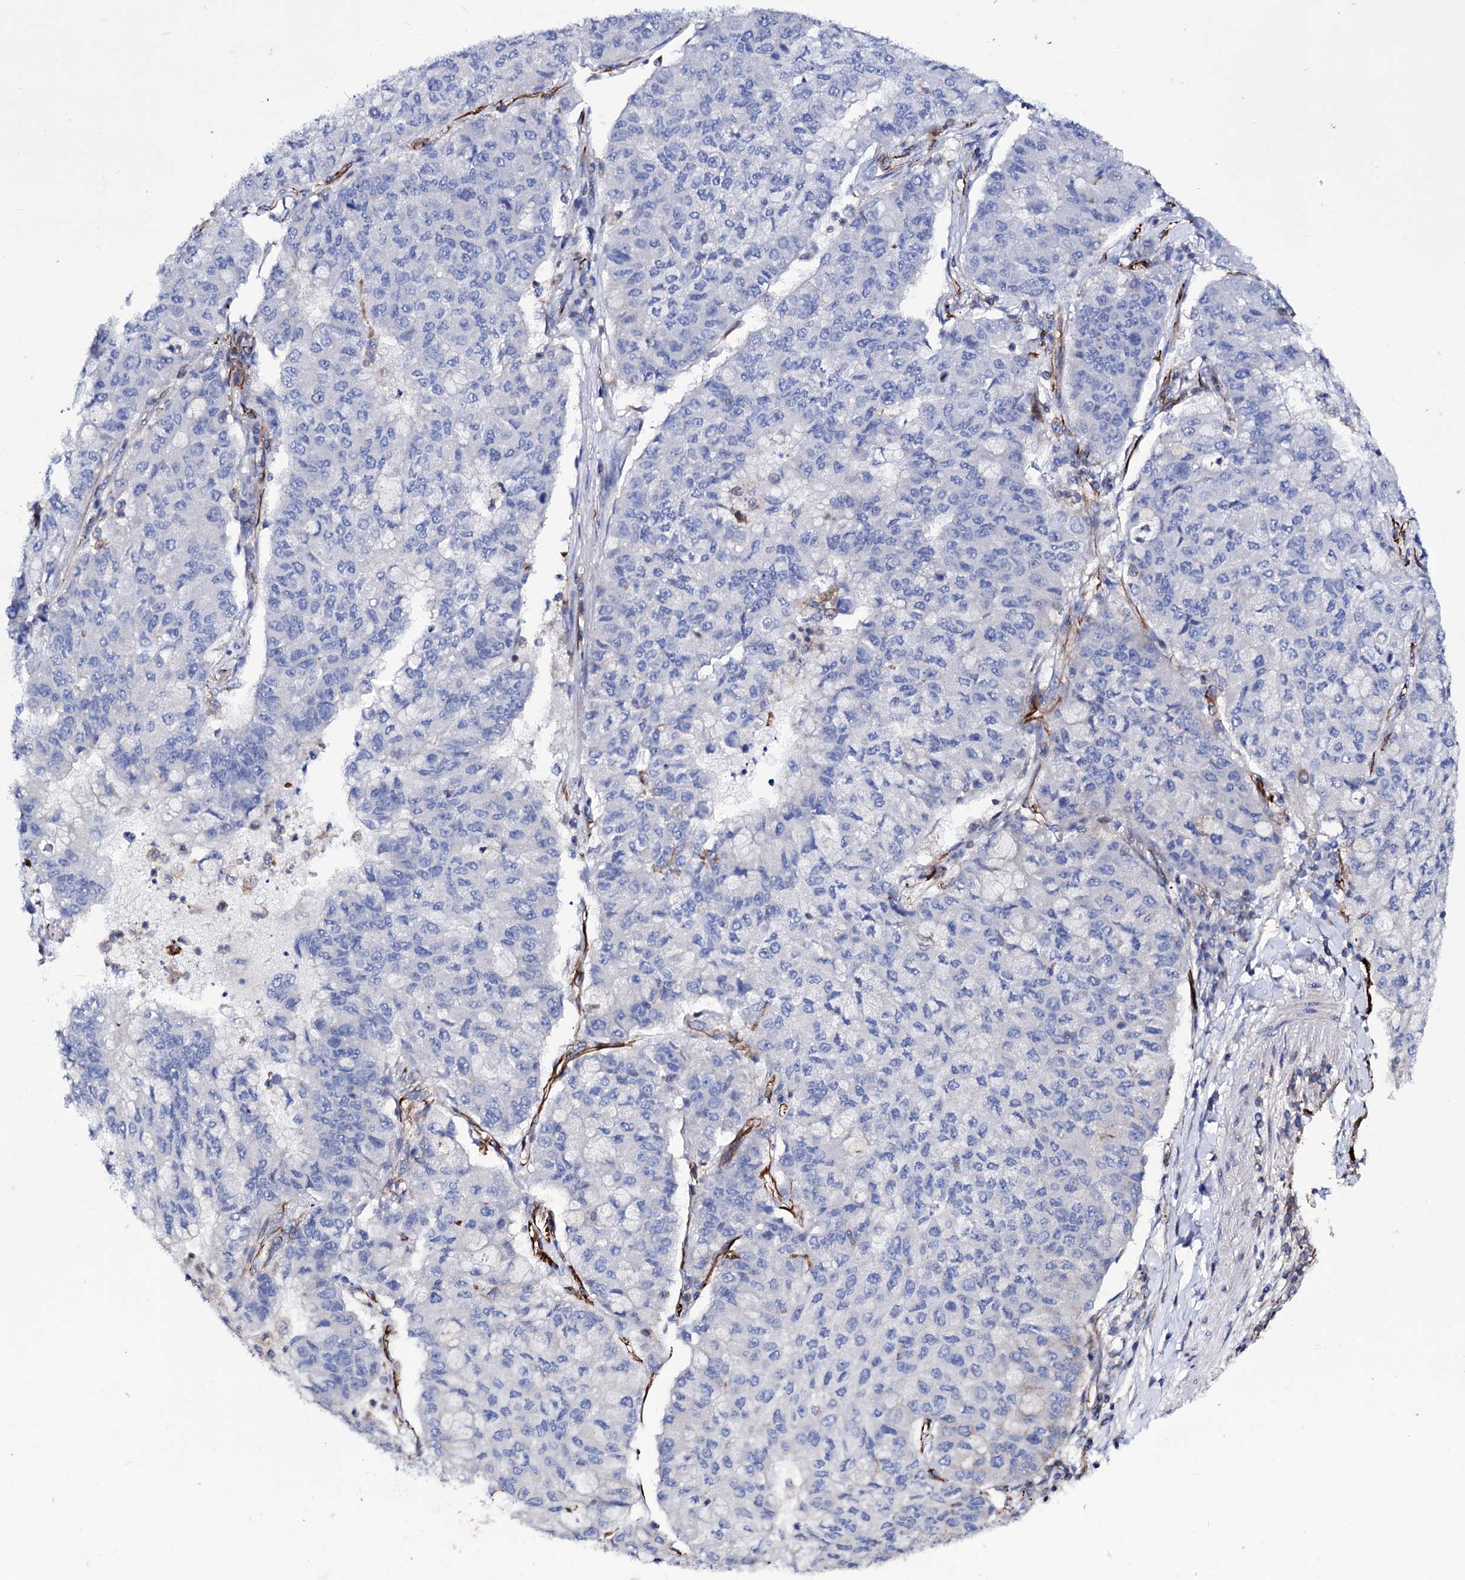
{"staining": {"intensity": "negative", "quantity": "none", "location": "none"}, "tissue": "lung cancer", "cell_type": "Tumor cells", "image_type": "cancer", "snomed": [{"axis": "morphology", "description": "Squamous cell carcinoma, NOS"}, {"axis": "topography", "description": "Lung"}], "caption": "Immunohistochemistry (IHC) photomicrograph of neoplastic tissue: squamous cell carcinoma (lung) stained with DAB (3,3'-diaminobenzidine) reveals no significant protein staining in tumor cells.", "gene": "AXL", "patient": {"sex": "male", "age": 74}}